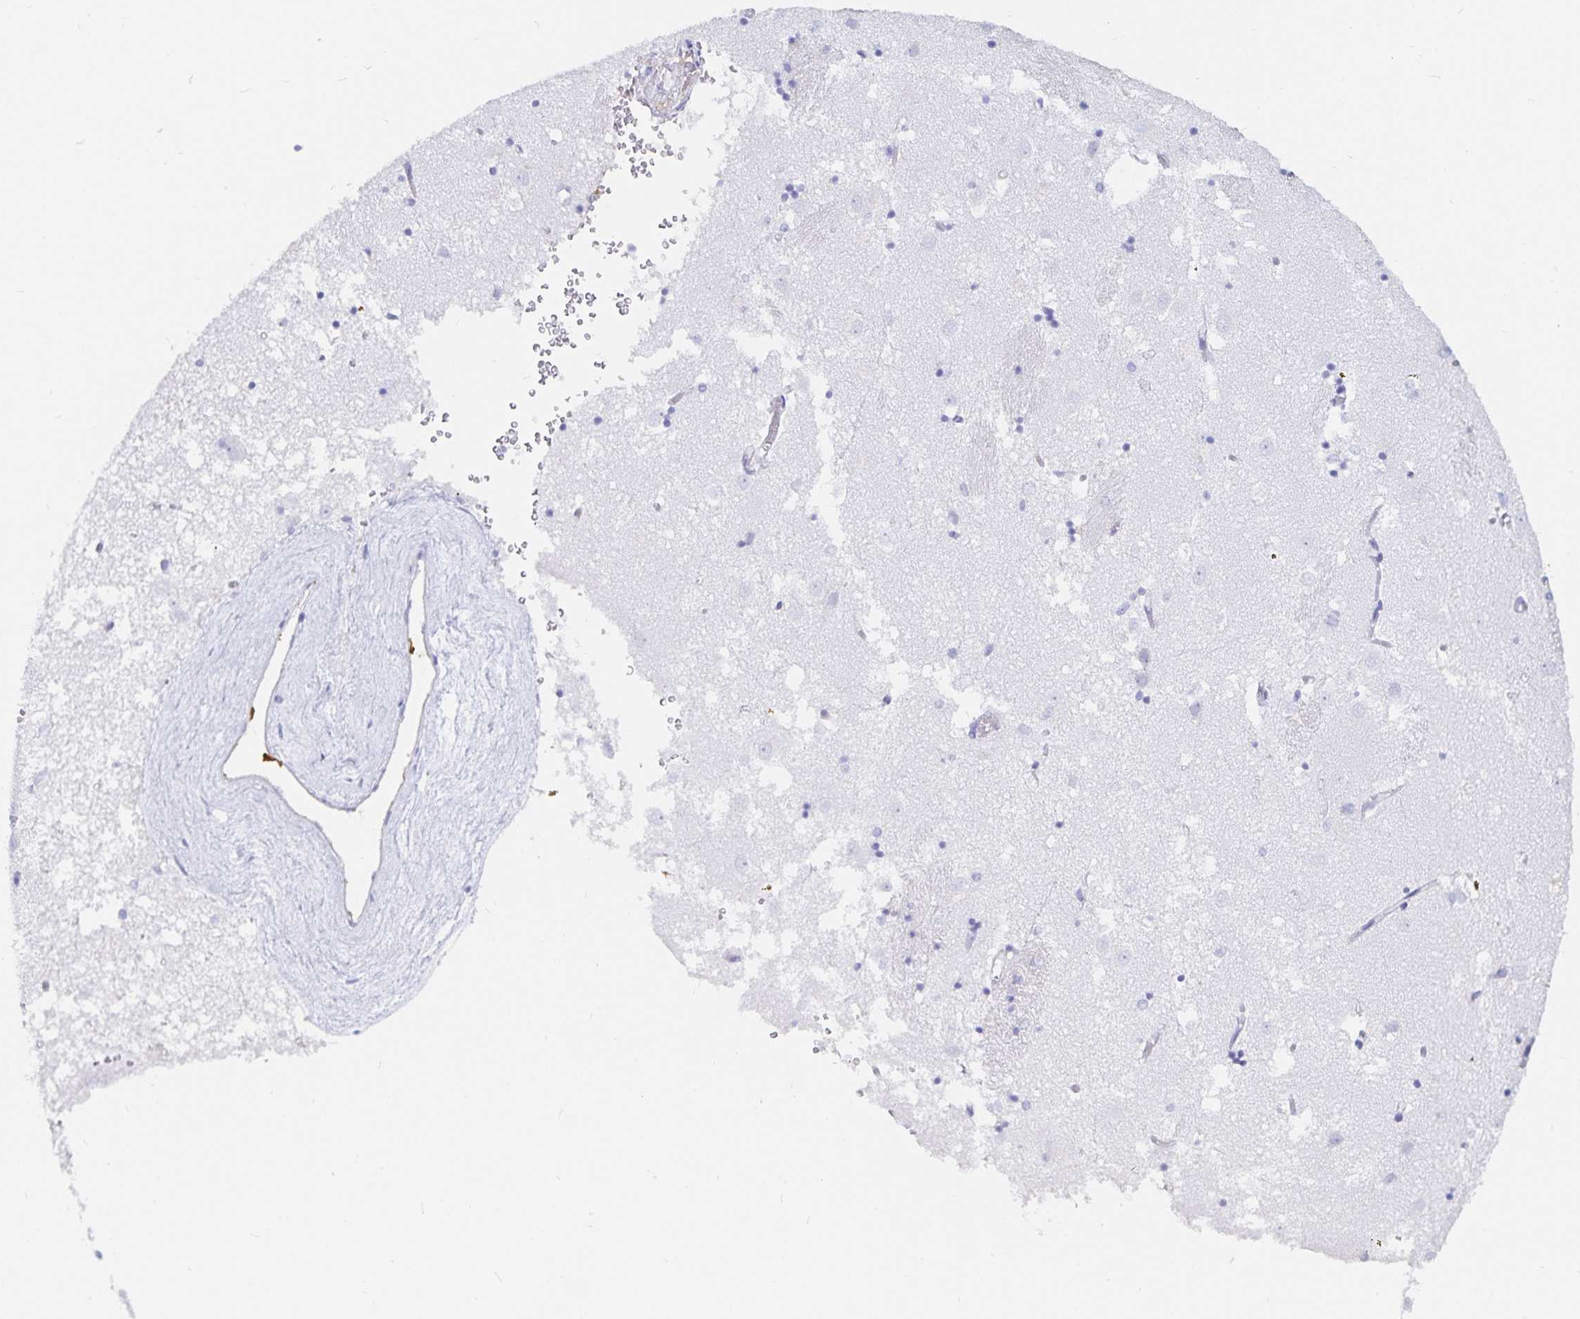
{"staining": {"intensity": "negative", "quantity": "none", "location": "none"}, "tissue": "caudate", "cell_type": "Glial cells", "image_type": "normal", "snomed": [{"axis": "morphology", "description": "Normal tissue, NOS"}, {"axis": "topography", "description": "Lateral ventricle wall"}], "caption": "A histopathology image of caudate stained for a protein exhibits no brown staining in glial cells.", "gene": "INSL5", "patient": {"sex": "male", "age": 70}}